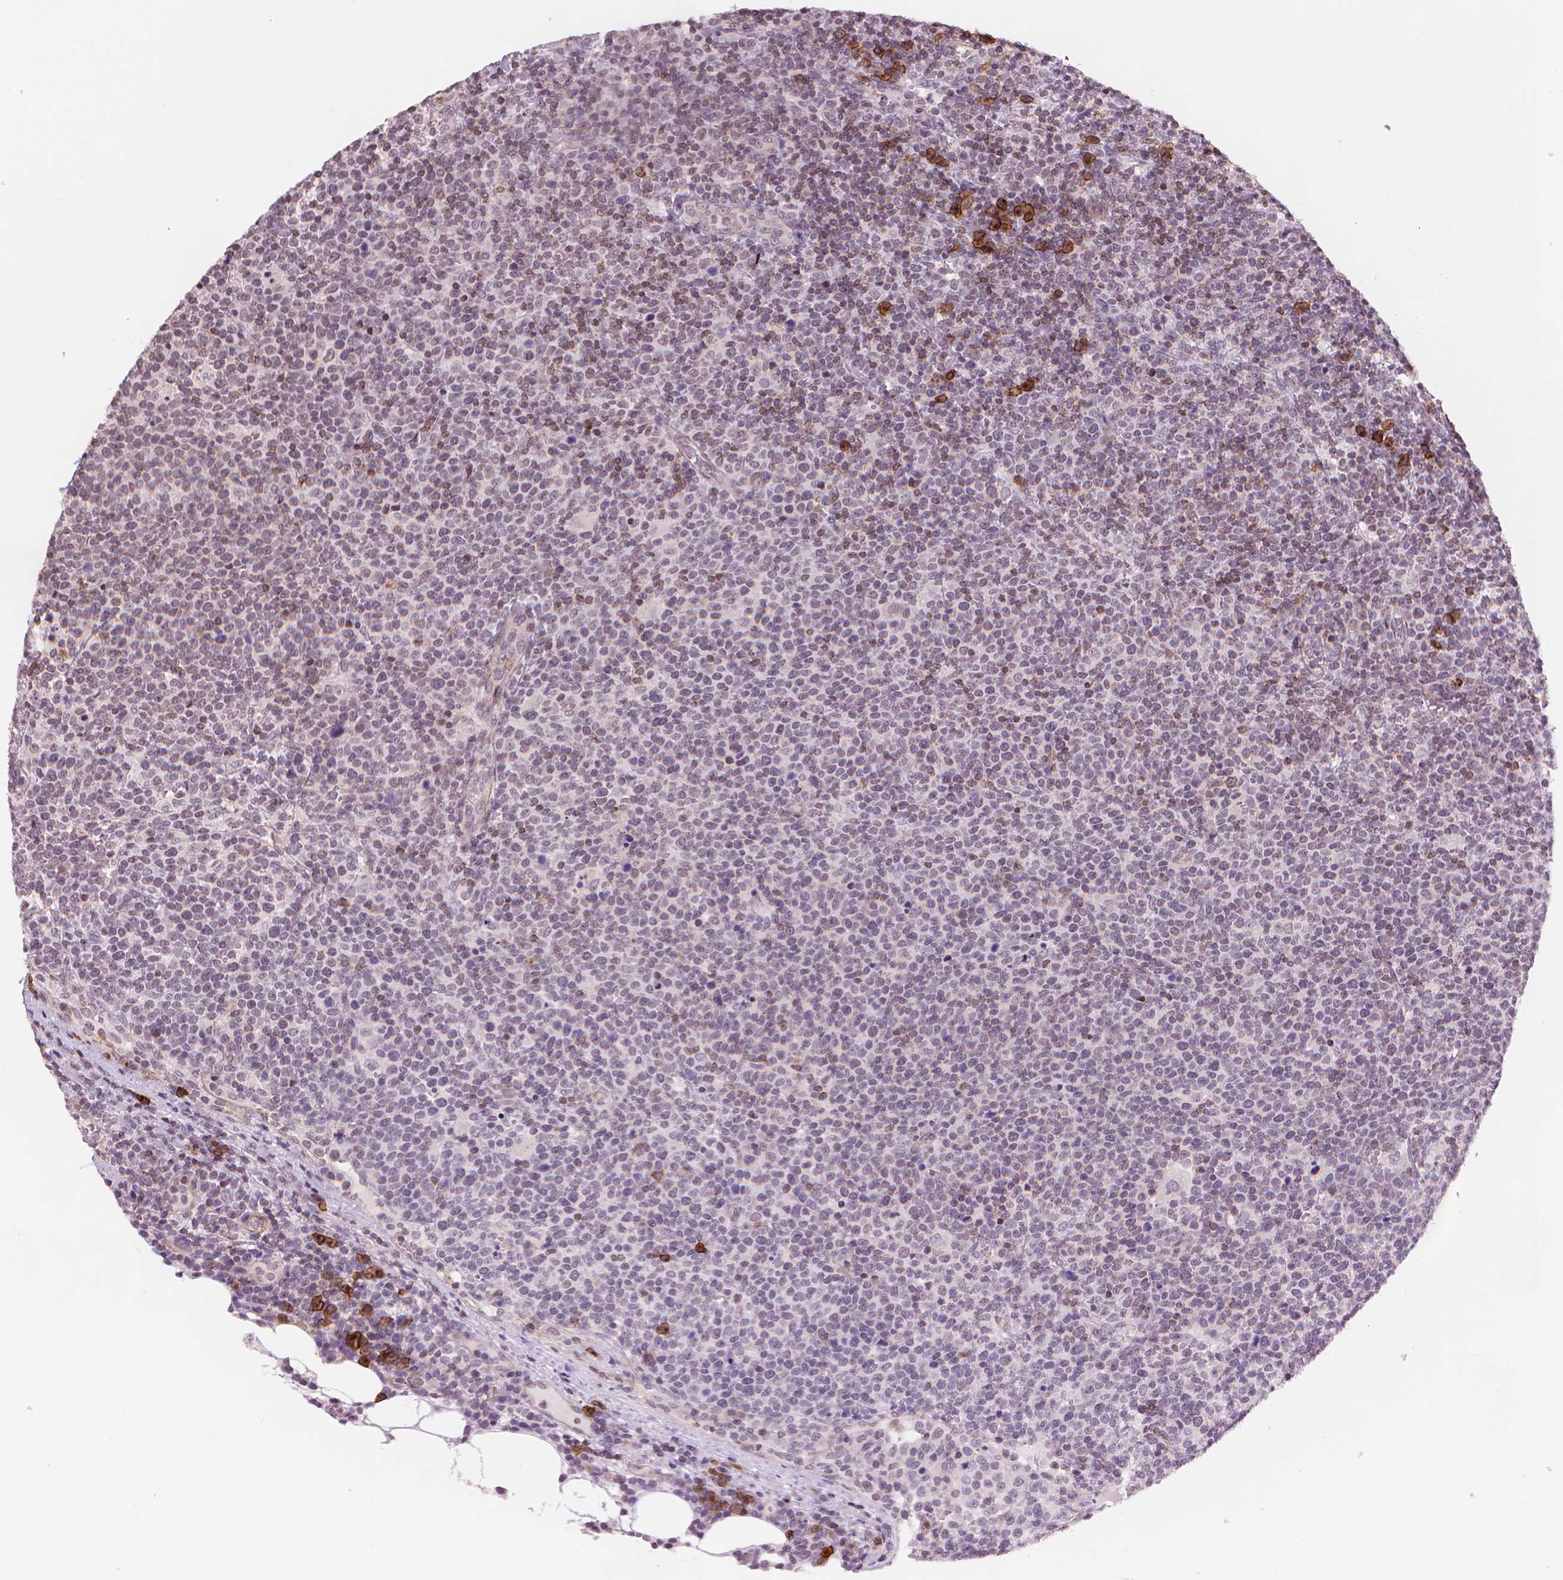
{"staining": {"intensity": "weak", "quantity": "<25%", "location": "cytoplasmic/membranous"}, "tissue": "lymphoma", "cell_type": "Tumor cells", "image_type": "cancer", "snomed": [{"axis": "morphology", "description": "Malignant lymphoma, non-Hodgkin's type, High grade"}, {"axis": "topography", "description": "Lymph node"}], "caption": "Immunohistochemical staining of high-grade malignant lymphoma, non-Hodgkin's type shows no significant expression in tumor cells.", "gene": "TMEM184A", "patient": {"sex": "male", "age": 61}}